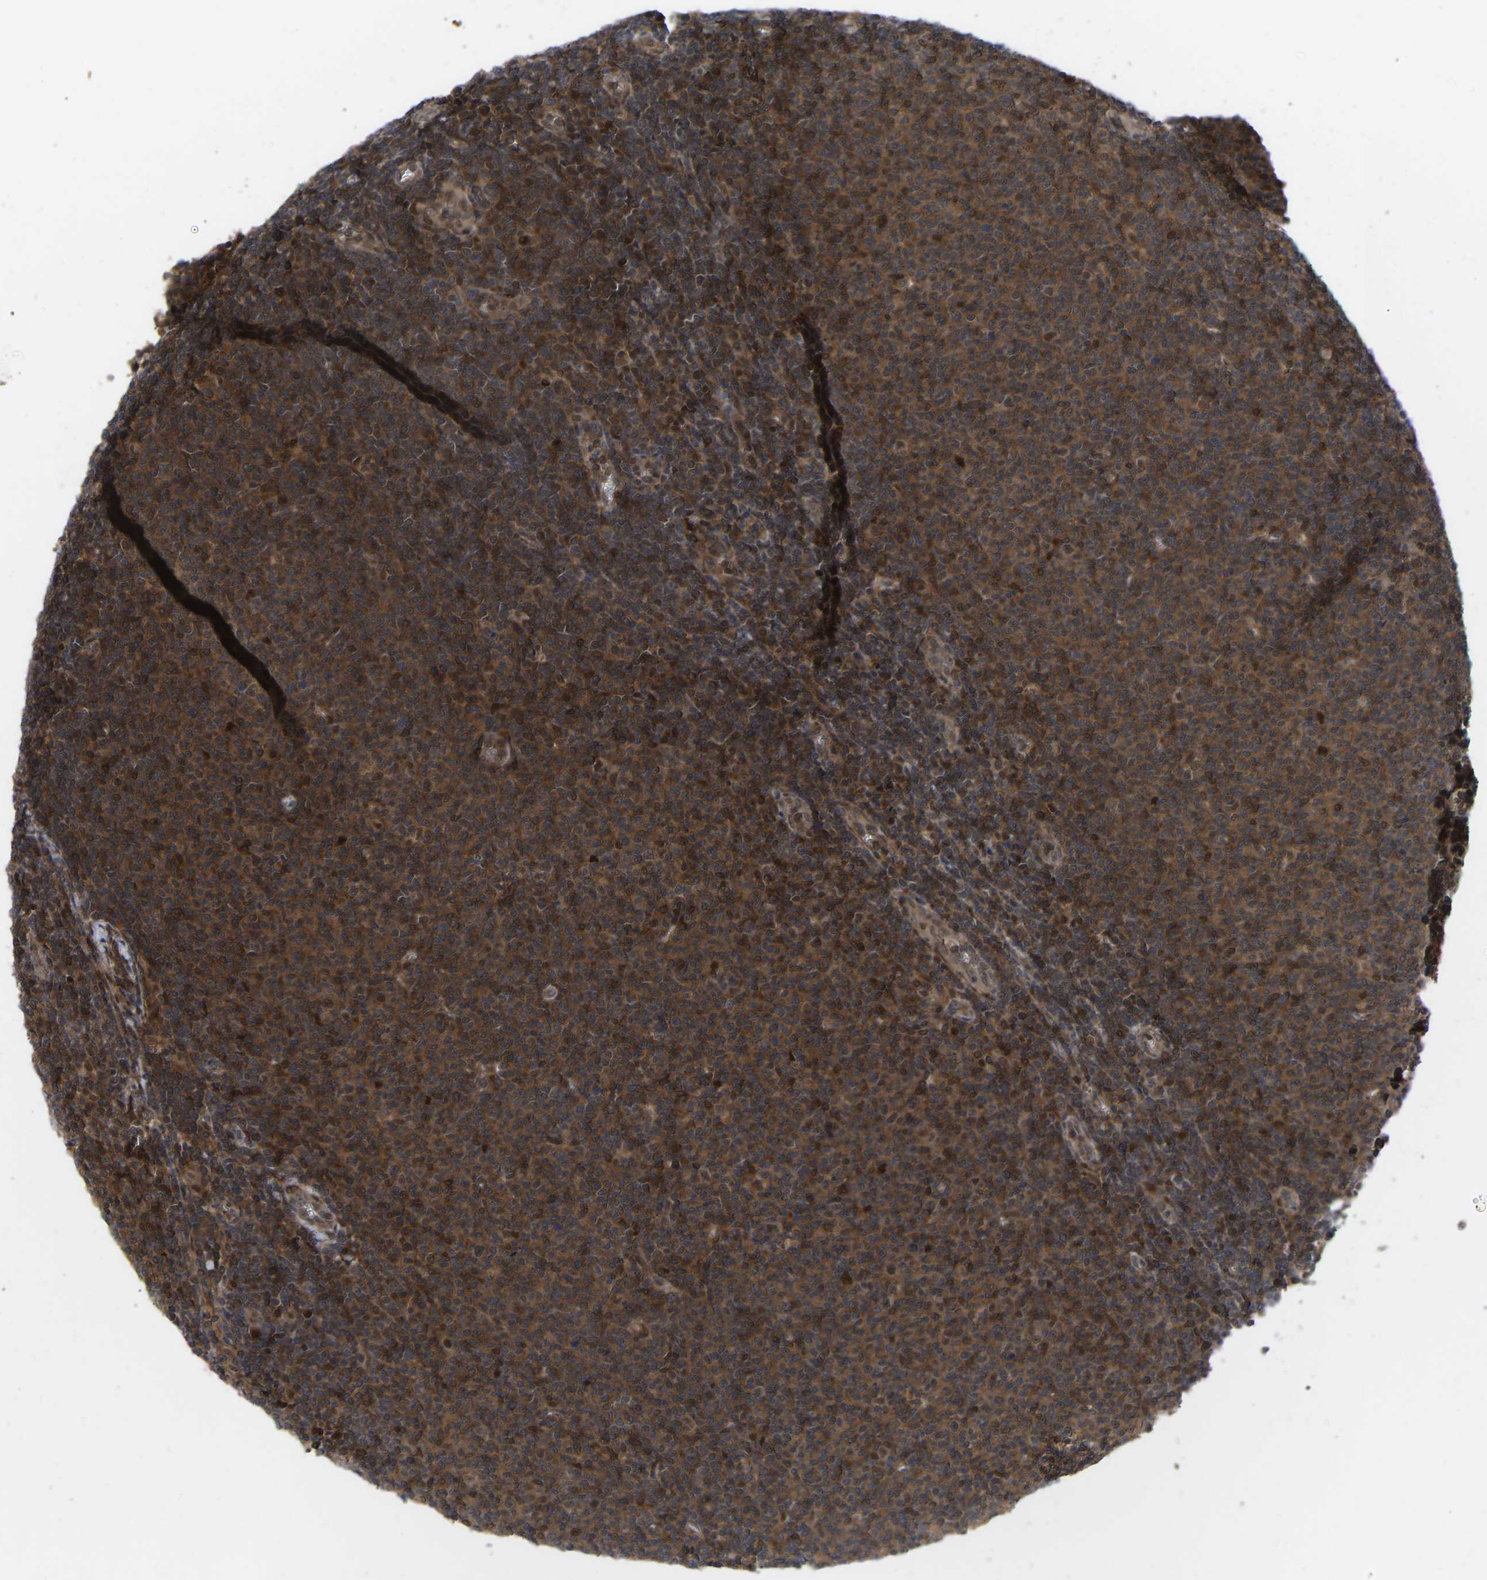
{"staining": {"intensity": "strong", "quantity": ">75%", "location": "cytoplasmic/membranous,nuclear"}, "tissue": "lymphoma", "cell_type": "Tumor cells", "image_type": "cancer", "snomed": [{"axis": "morphology", "description": "Malignant lymphoma, non-Hodgkin's type, Low grade"}, {"axis": "topography", "description": "Lymph node"}], "caption": "Immunohistochemistry (IHC) photomicrograph of neoplastic tissue: lymphoma stained using immunohistochemistry (IHC) displays high levels of strong protein expression localized specifically in the cytoplasmic/membranous and nuclear of tumor cells, appearing as a cytoplasmic/membranous and nuclear brown color.", "gene": "CYP7B1", "patient": {"sex": "male", "age": 66}}